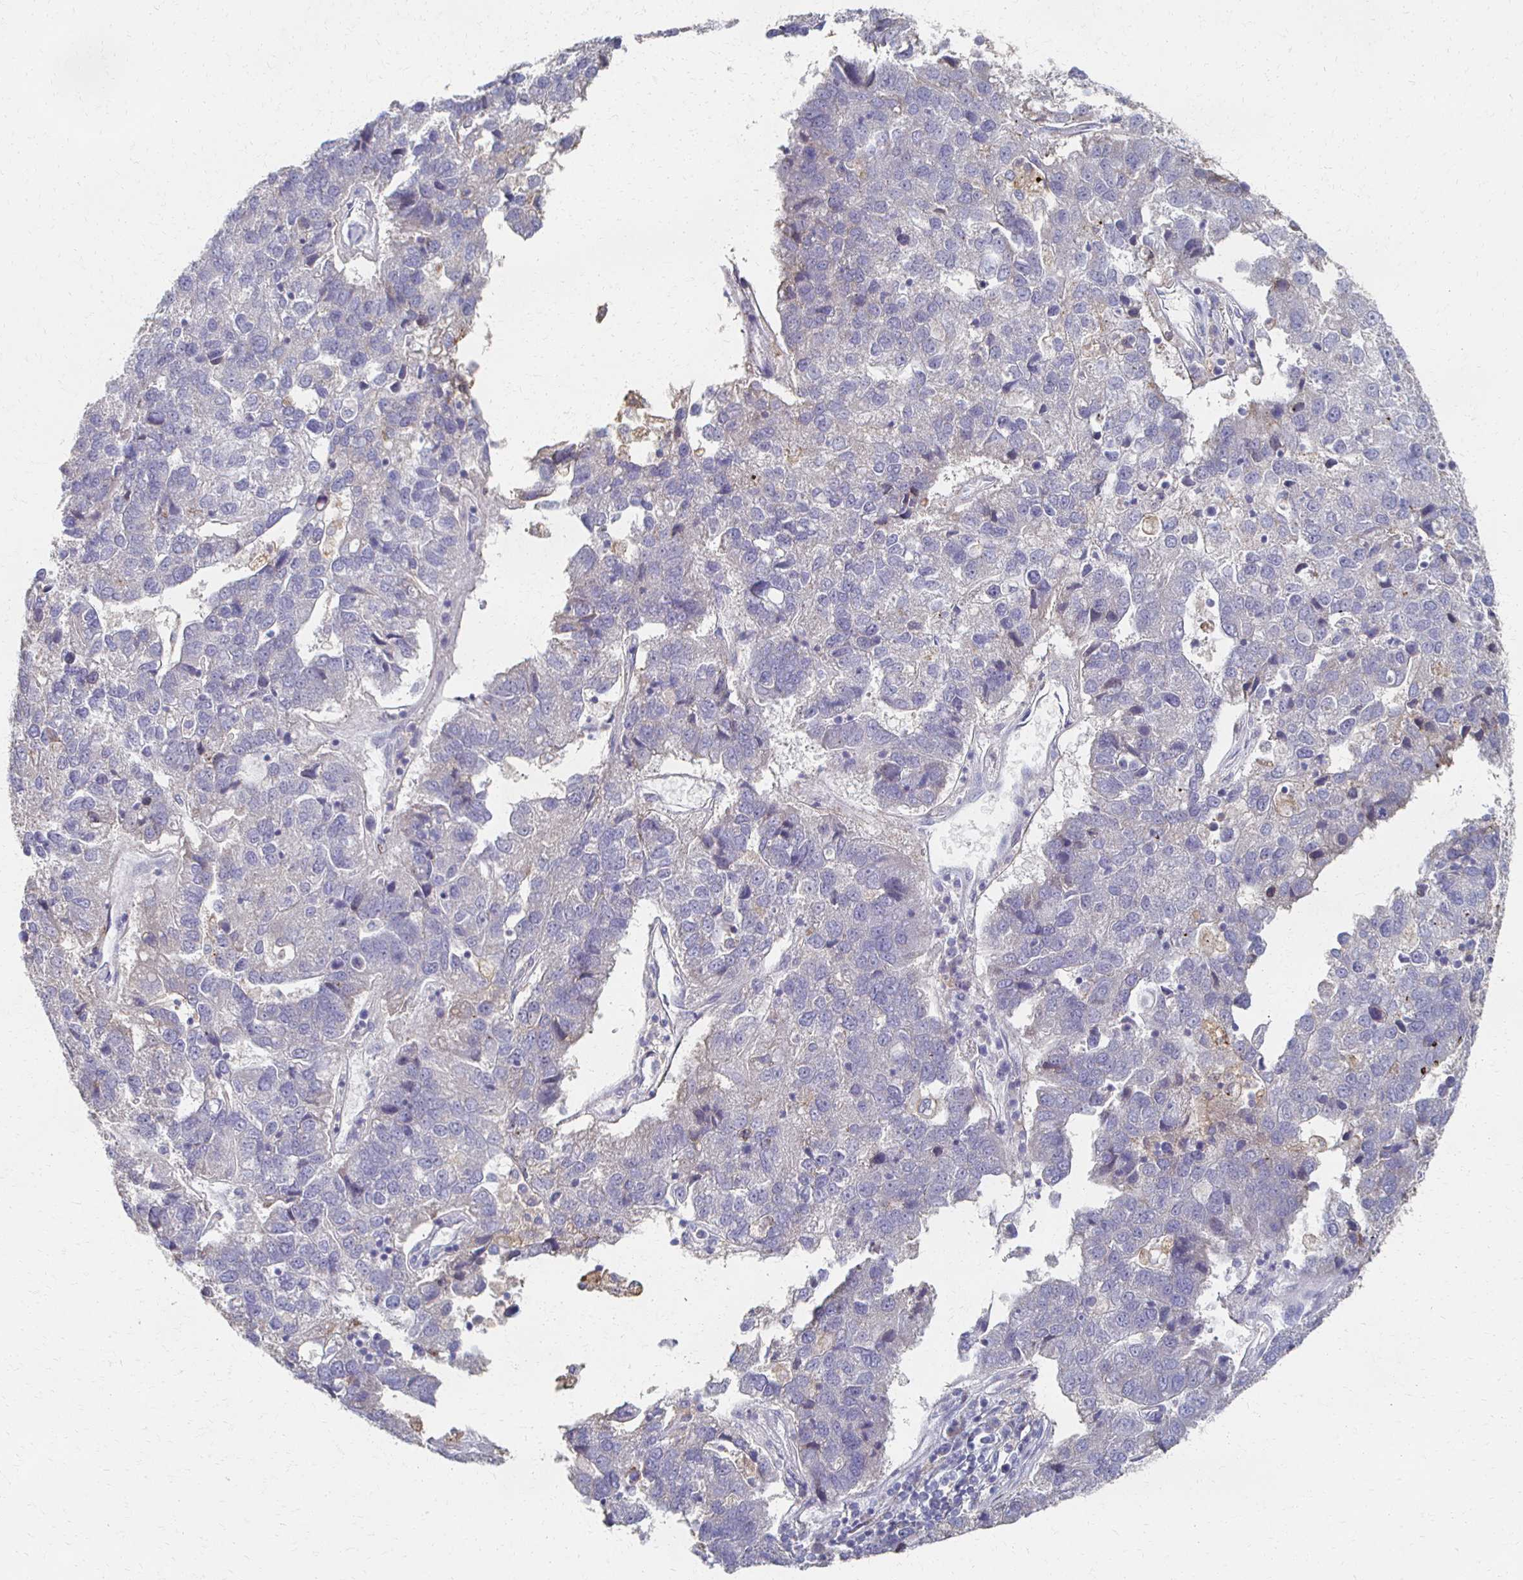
{"staining": {"intensity": "negative", "quantity": "none", "location": "none"}, "tissue": "pancreatic cancer", "cell_type": "Tumor cells", "image_type": "cancer", "snomed": [{"axis": "morphology", "description": "Adenocarcinoma, NOS"}, {"axis": "topography", "description": "Pancreas"}], "caption": "Immunohistochemistry (IHC) of pancreatic adenocarcinoma reveals no positivity in tumor cells.", "gene": "CX3CR1", "patient": {"sex": "female", "age": 61}}